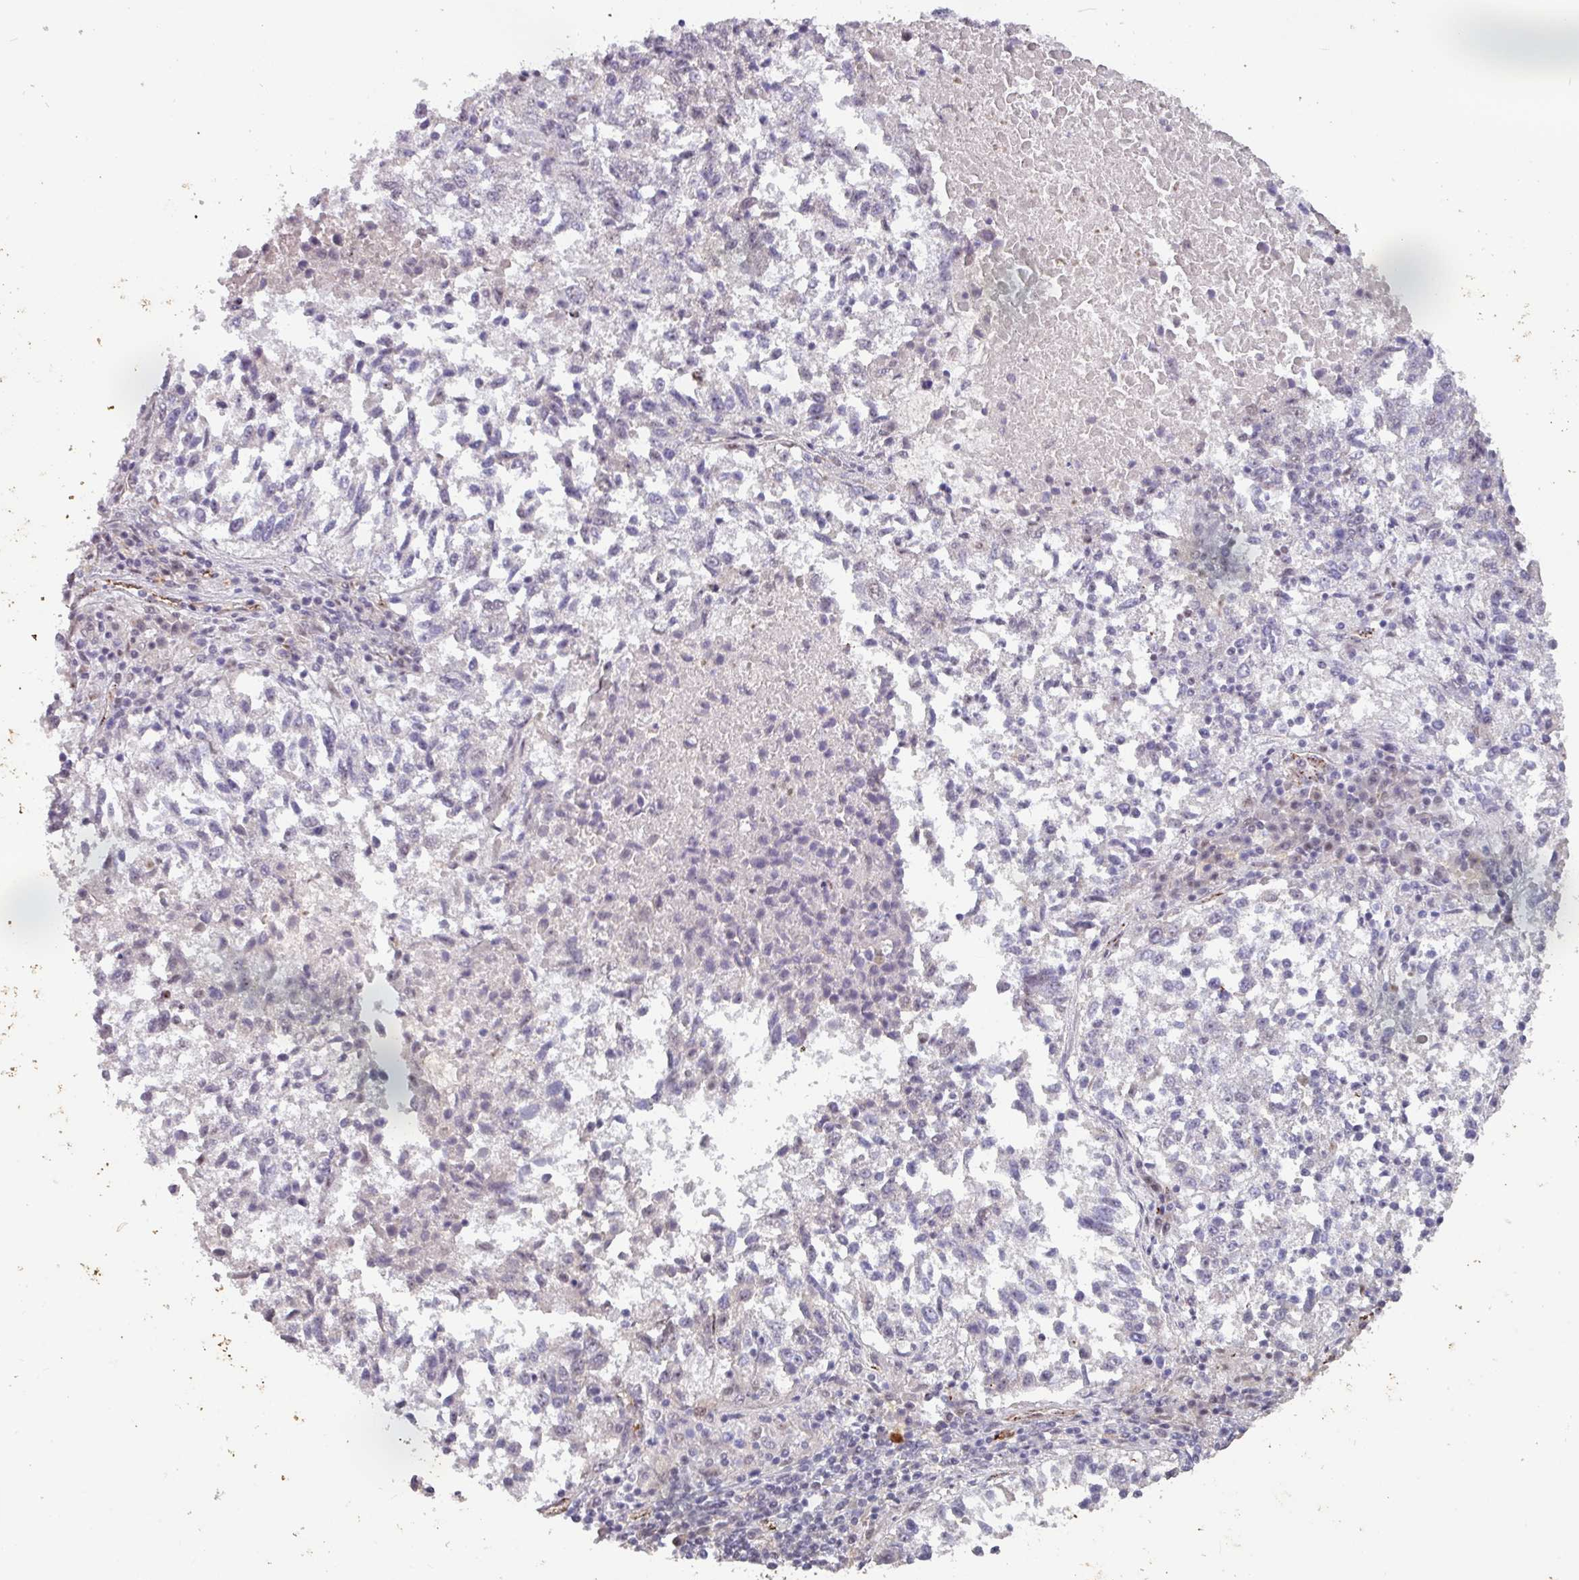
{"staining": {"intensity": "moderate", "quantity": "<25%", "location": "nuclear"}, "tissue": "lung cancer", "cell_type": "Tumor cells", "image_type": "cancer", "snomed": [{"axis": "morphology", "description": "Squamous cell carcinoma, NOS"}, {"axis": "topography", "description": "Lung"}], "caption": "Immunohistochemical staining of lung cancer (squamous cell carcinoma) exhibits moderate nuclear protein staining in about <25% of tumor cells.", "gene": "SIDT2", "patient": {"sex": "male", "age": 73}}